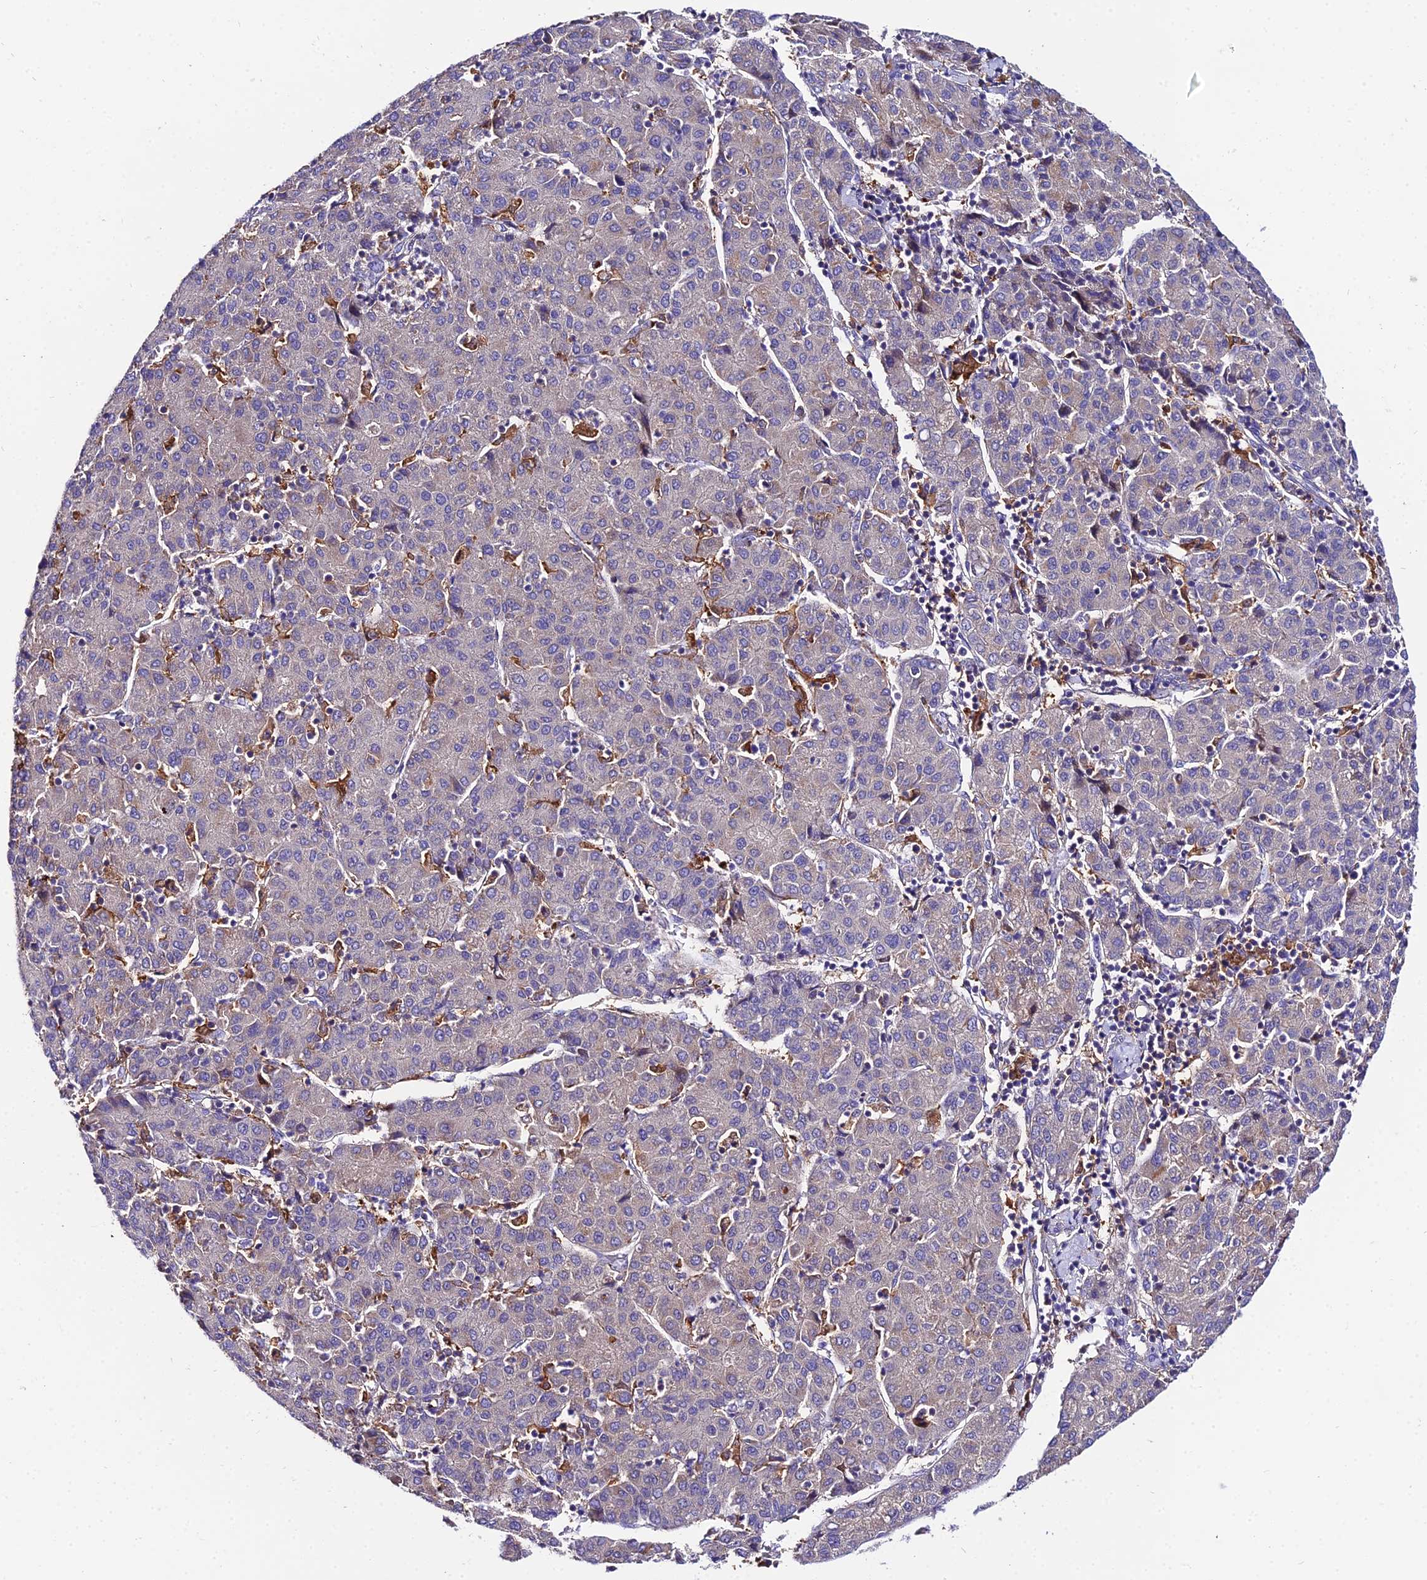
{"staining": {"intensity": "negative", "quantity": "none", "location": "none"}, "tissue": "liver cancer", "cell_type": "Tumor cells", "image_type": "cancer", "snomed": [{"axis": "morphology", "description": "Carcinoma, Hepatocellular, NOS"}, {"axis": "topography", "description": "Liver"}], "caption": "DAB (3,3'-diaminobenzidine) immunohistochemical staining of liver cancer exhibits no significant positivity in tumor cells.", "gene": "C2orf69", "patient": {"sex": "male", "age": 65}}